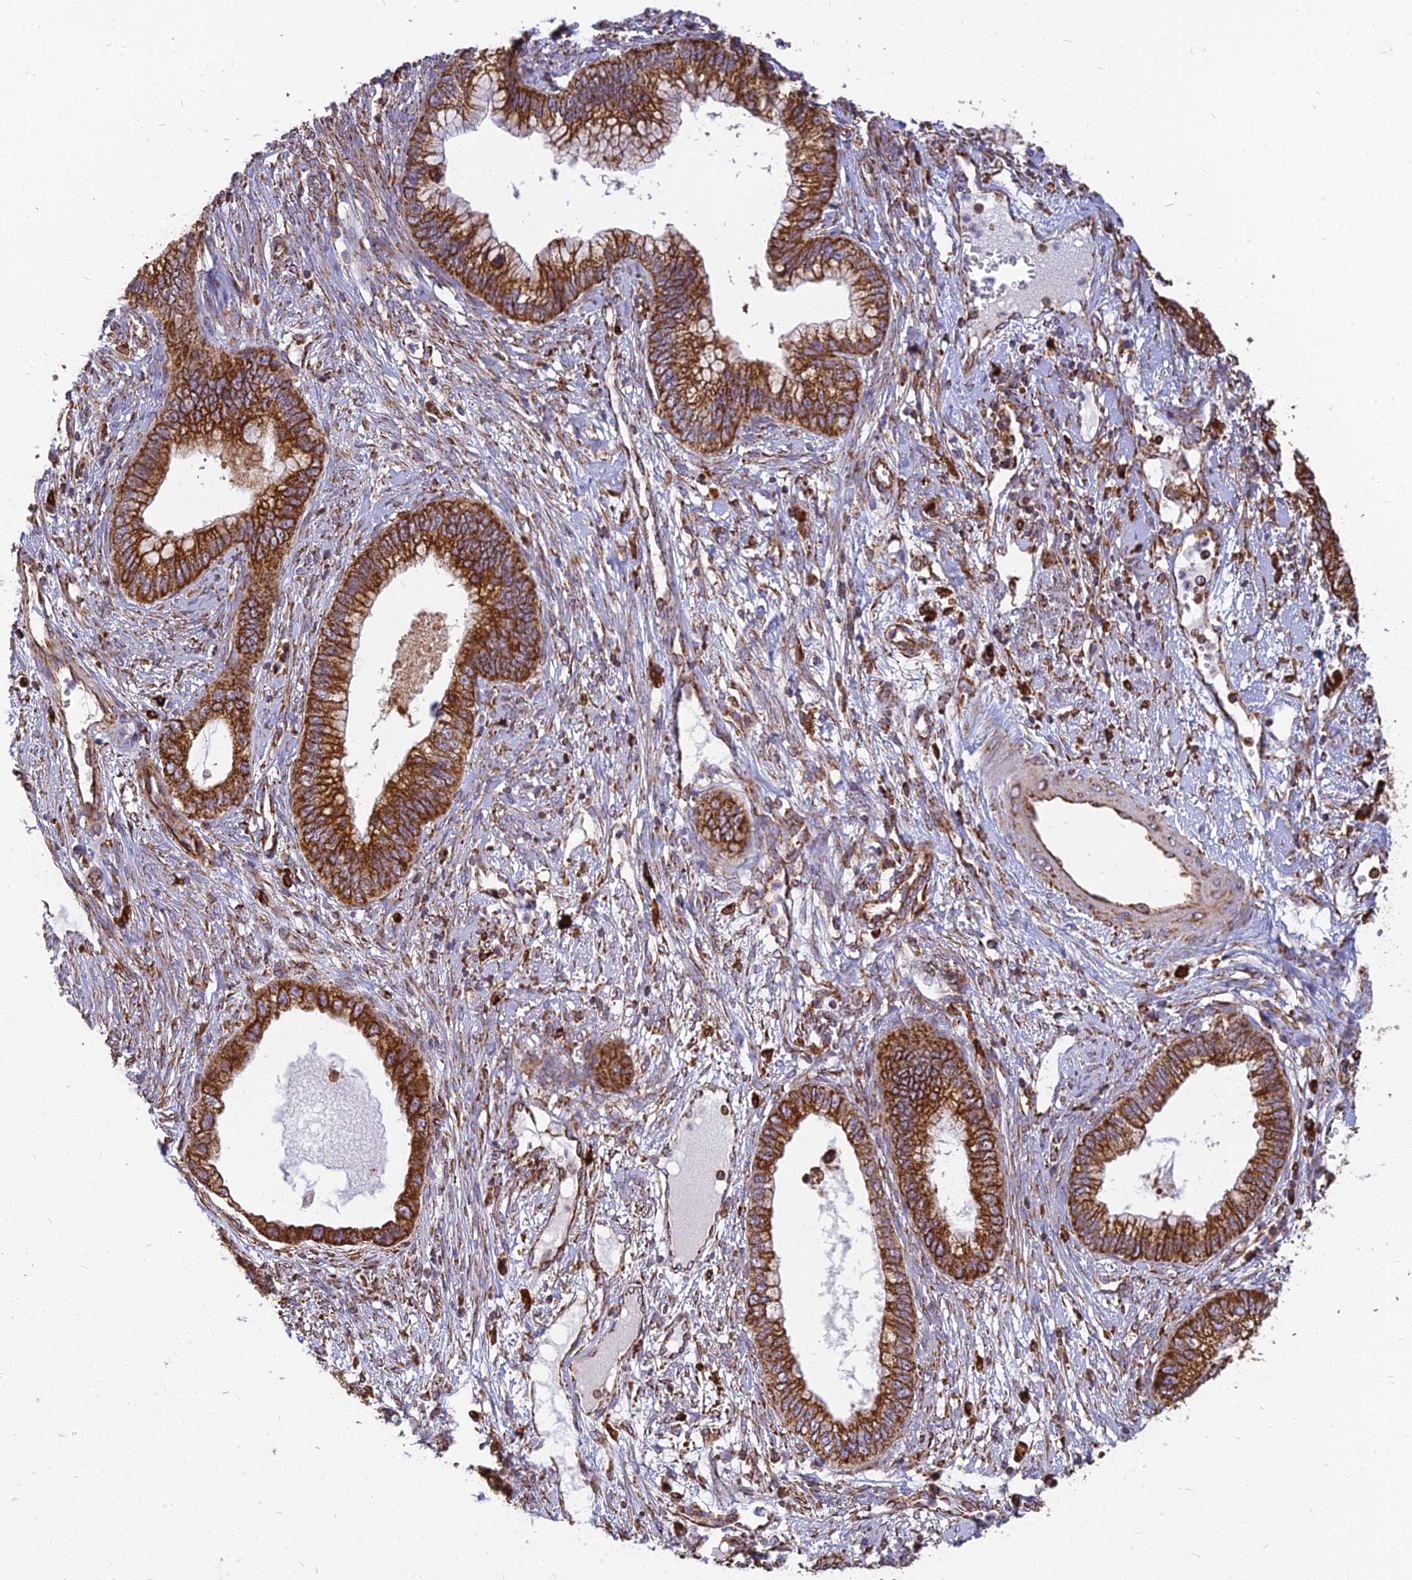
{"staining": {"intensity": "strong", "quantity": ">75%", "location": "cytoplasmic/membranous"}, "tissue": "cervical cancer", "cell_type": "Tumor cells", "image_type": "cancer", "snomed": [{"axis": "morphology", "description": "Adenocarcinoma, NOS"}, {"axis": "topography", "description": "Cervix"}], "caption": "High-power microscopy captured an IHC photomicrograph of cervical adenocarcinoma, revealing strong cytoplasmic/membranous staining in approximately >75% of tumor cells.", "gene": "THUMPD2", "patient": {"sex": "female", "age": 44}}